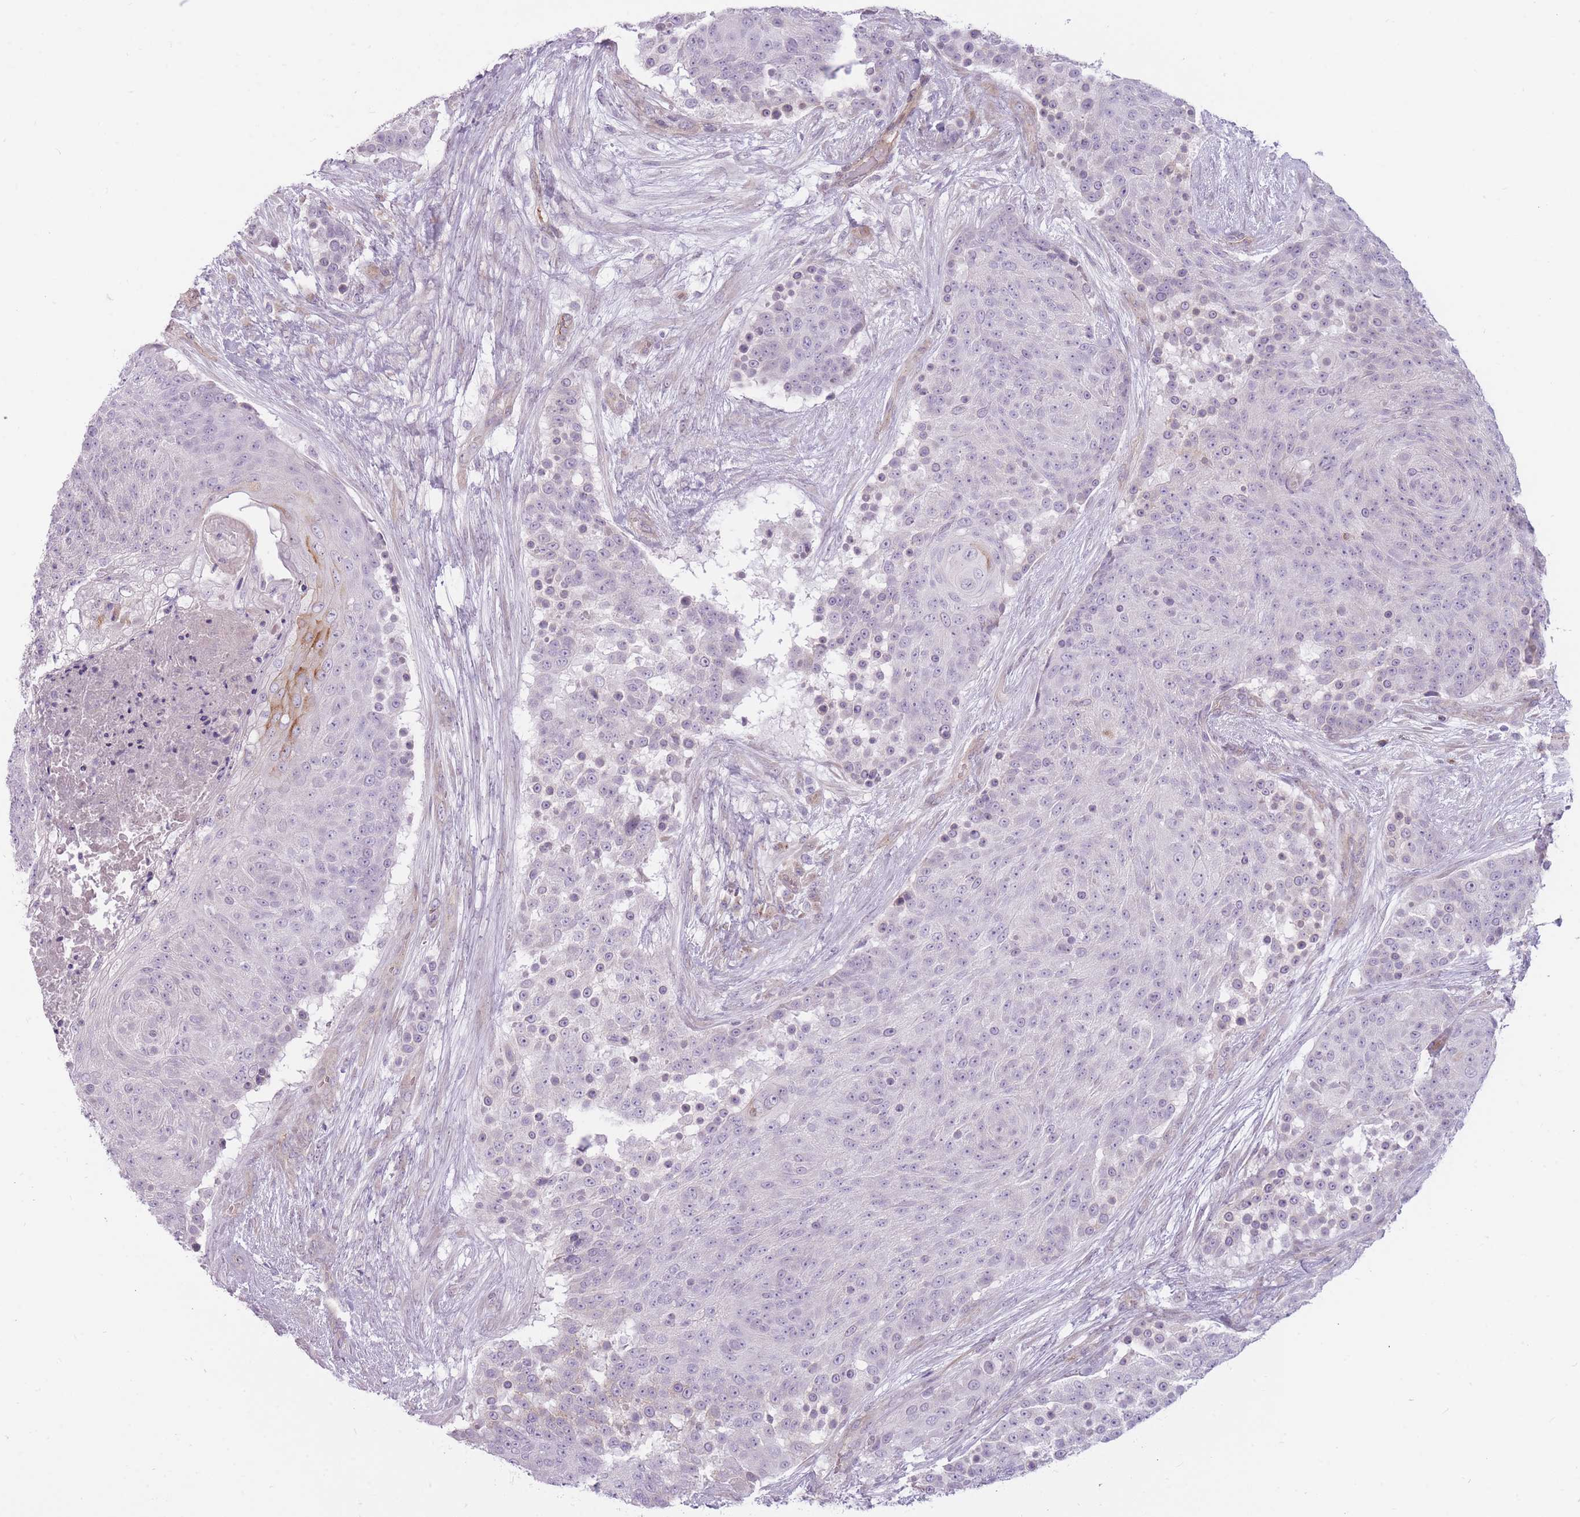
{"staining": {"intensity": "negative", "quantity": "none", "location": "none"}, "tissue": "urothelial cancer", "cell_type": "Tumor cells", "image_type": "cancer", "snomed": [{"axis": "morphology", "description": "Urothelial carcinoma, High grade"}, {"axis": "topography", "description": "Urinary bladder"}], "caption": "Immunohistochemical staining of human urothelial cancer displays no significant expression in tumor cells. Brightfield microscopy of immunohistochemistry stained with DAB (brown) and hematoxylin (blue), captured at high magnification.", "gene": "PGRMC2", "patient": {"sex": "female", "age": 63}}